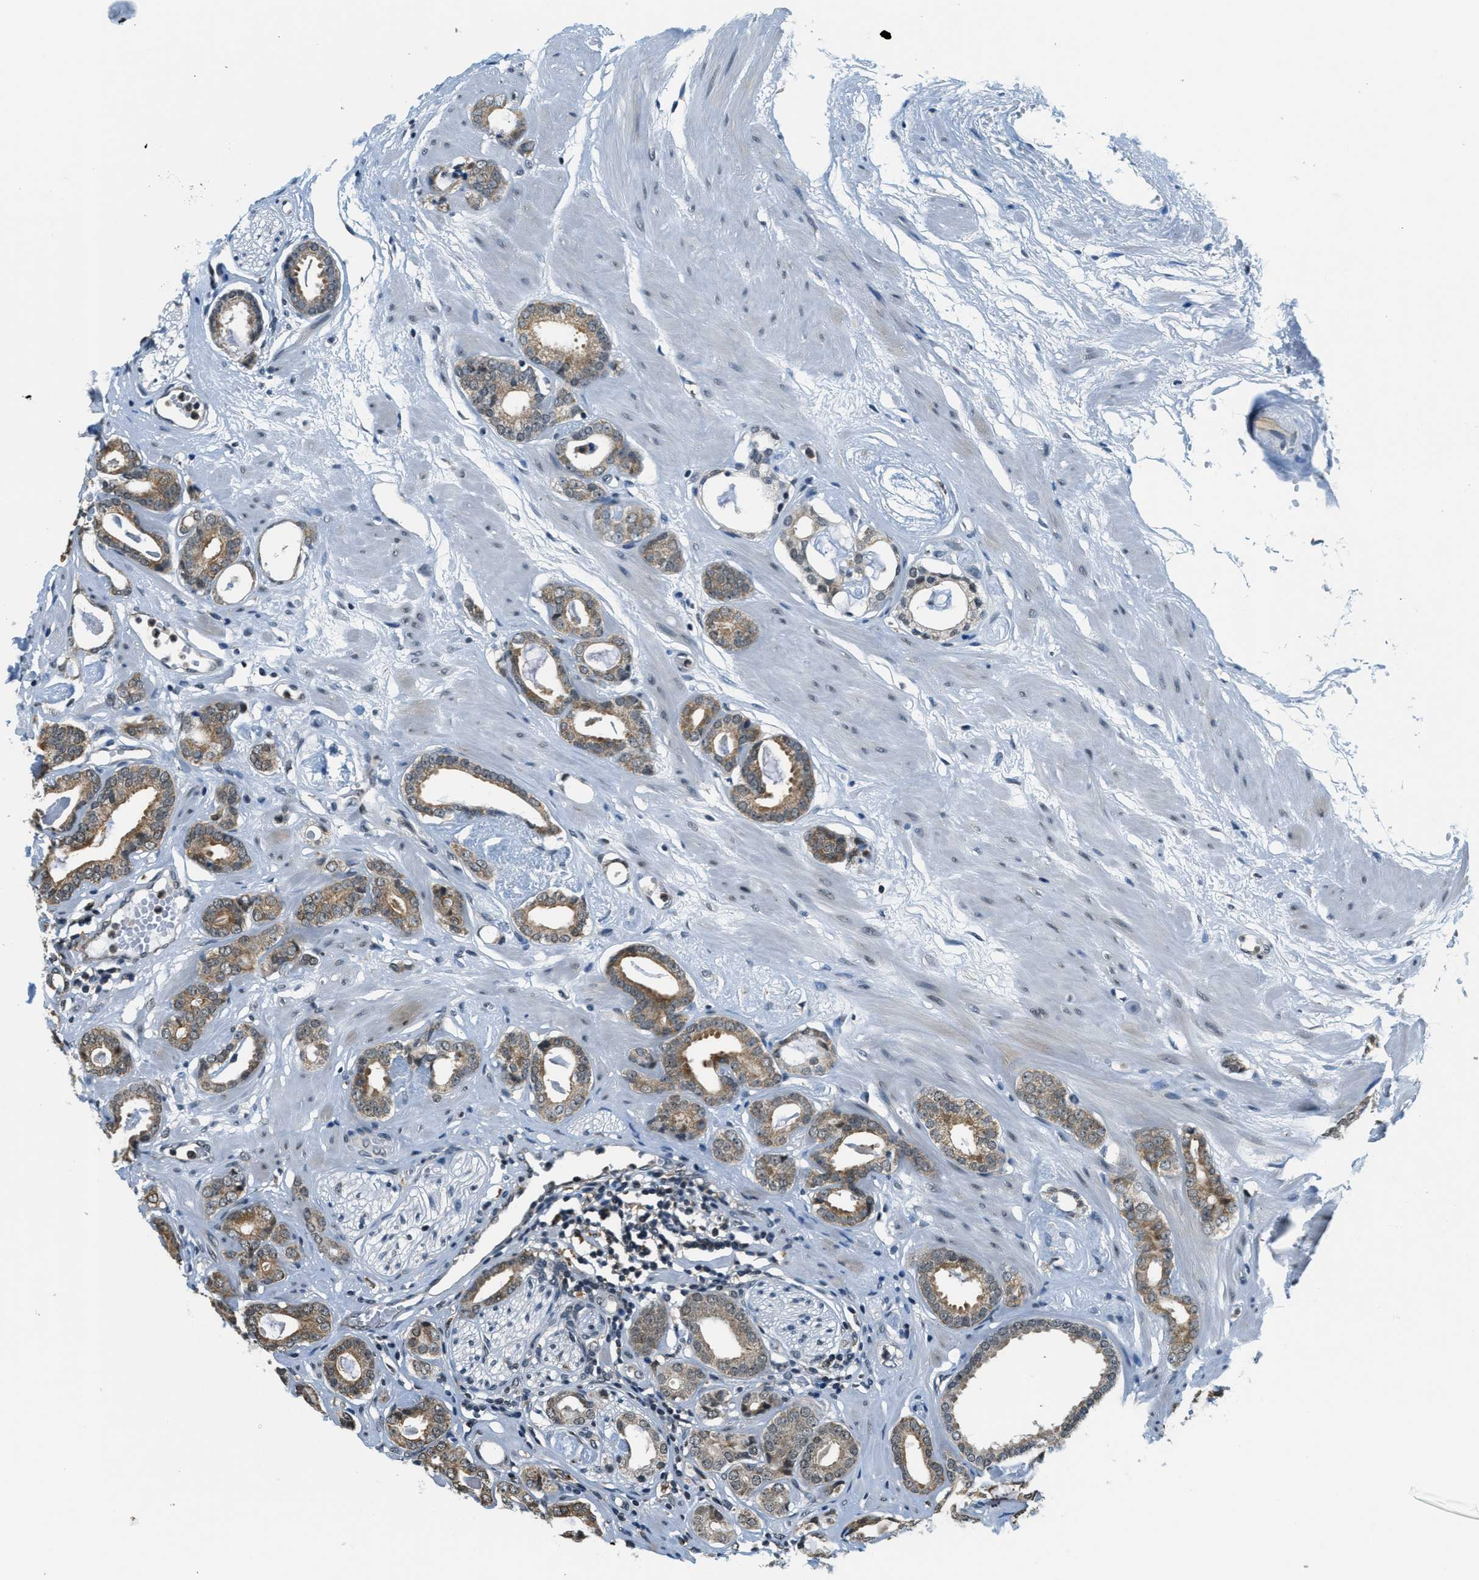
{"staining": {"intensity": "moderate", "quantity": ">75%", "location": "cytoplasmic/membranous"}, "tissue": "prostate cancer", "cell_type": "Tumor cells", "image_type": "cancer", "snomed": [{"axis": "morphology", "description": "Adenocarcinoma, Low grade"}, {"axis": "topography", "description": "Prostate"}], "caption": "A medium amount of moderate cytoplasmic/membranous expression is identified in about >75% of tumor cells in prostate cancer tissue.", "gene": "RAB11FIP1", "patient": {"sex": "male", "age": 53}}